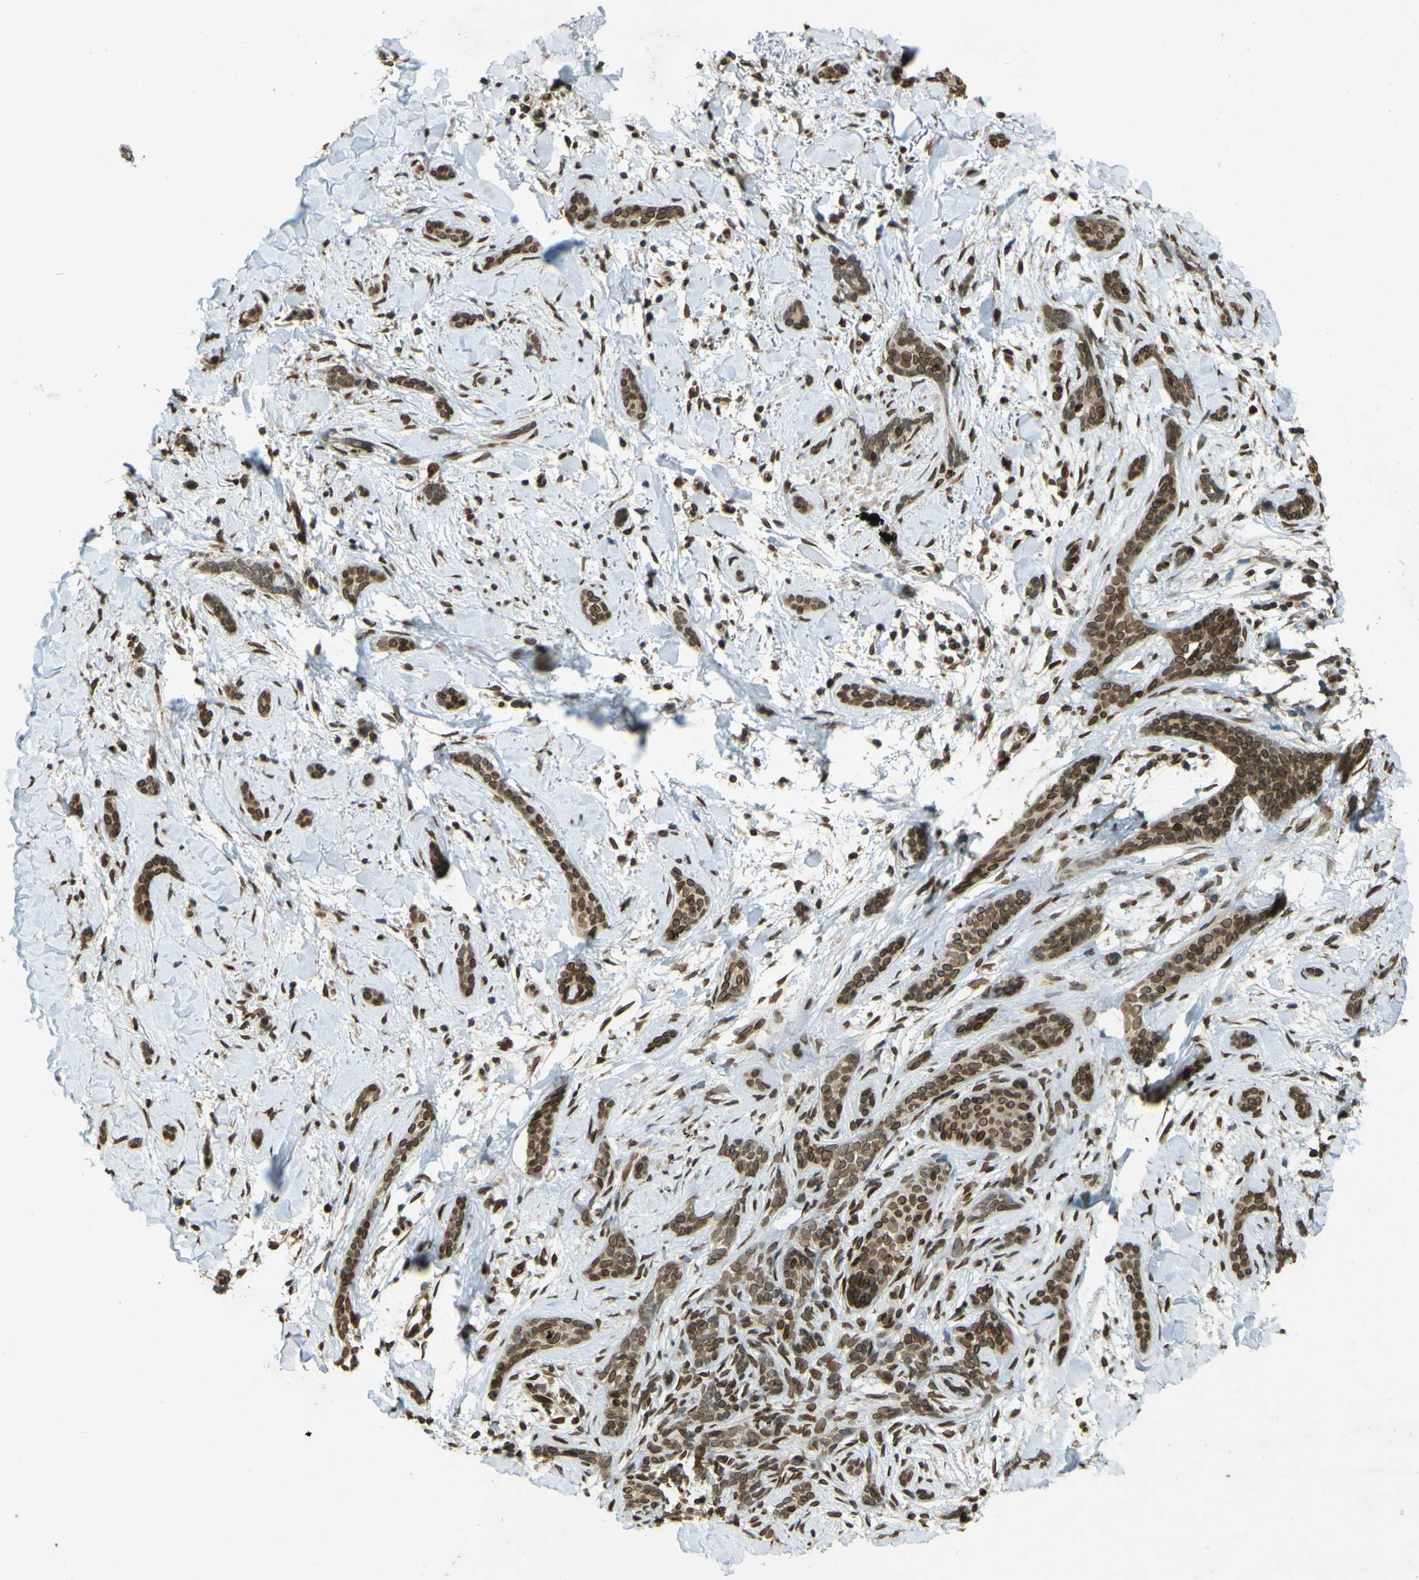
{"staining": {"intensity": "moderate", "quantity": ">75%", "location": "cytoplasmic/membranous,nuclear"}, "tissue": "skin cancer", "cell_type": "Tumor cells", "image_type": "cancer", "snomed": [{"axis": "morphology", "description": "Basal cell carcinoma"}, {"axis": "morphology", "description": "Adnexal tumor, benign"}, {"axis": "topography", "description": "Skin"}], "caption": "The micrograph shows a brown stain indicating the presence of a protein in the cytoplasmic/membranous and nuclear of tumor cells in skin cancer (benign adnexal tumor).", "gene": "GALNT1", "patient": {"sex": "female", "age": 42}}